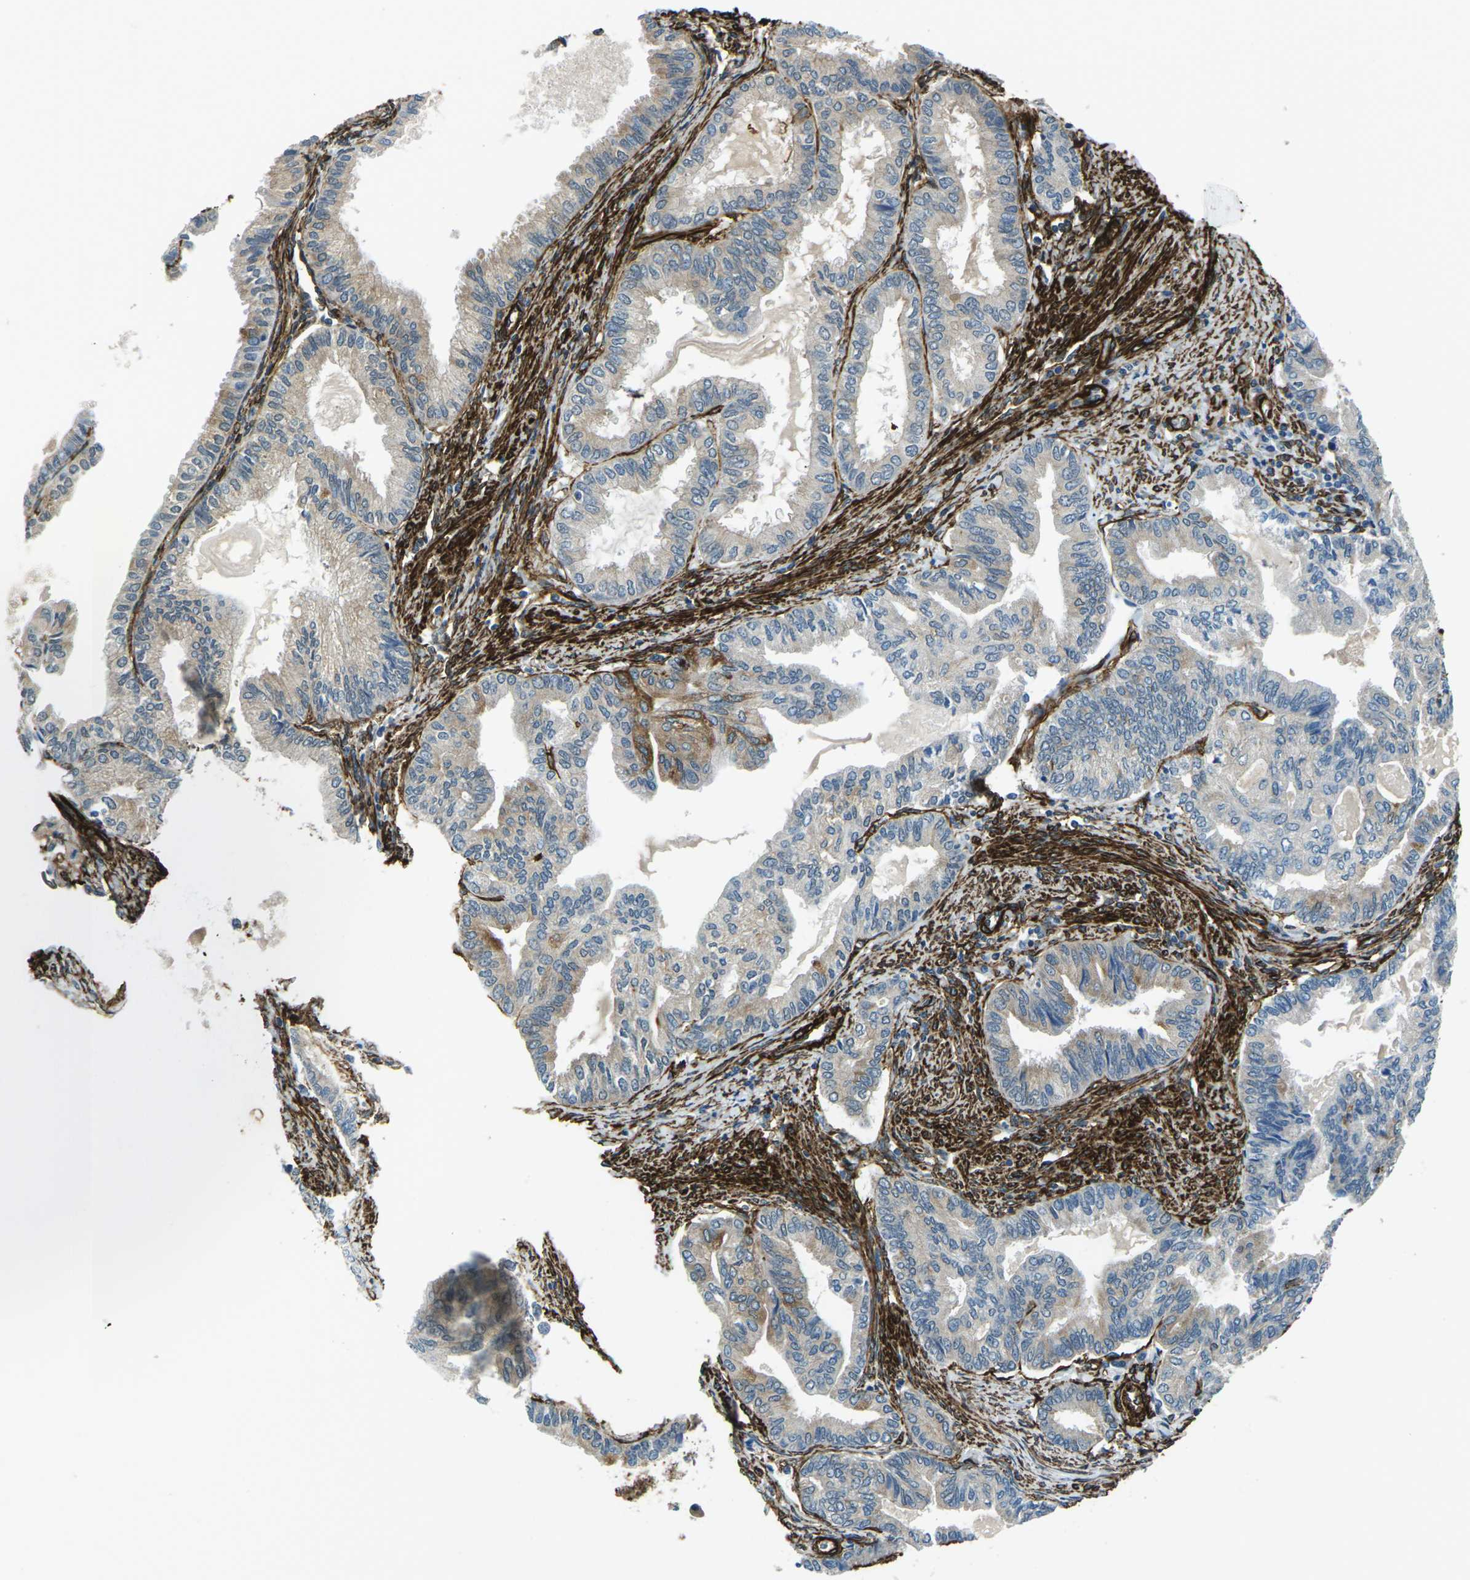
{"staining": {"intensity": "moderate", "quantity": "<25%", "location": "cytoplasmic/membranous"}, "tissue": "endometrial cancer", "cell_type": "Tumor cells", "image_type": "cancer", "snomed": [{"axis": "morphology", "description": "Adenocarcinoma, NOS"}, {"axis": "topography", "description": "Endometrium"}], "caption": "Approximately <25% of tumor cells in human adenocarcinoma (endometrial) exhibit moderate cytoplasmic/membranous protein expression as visualized by brown immunohistochemical staining.", "gene": "GRAMD1C", "patient": {"sex": "female", "age": 86}}